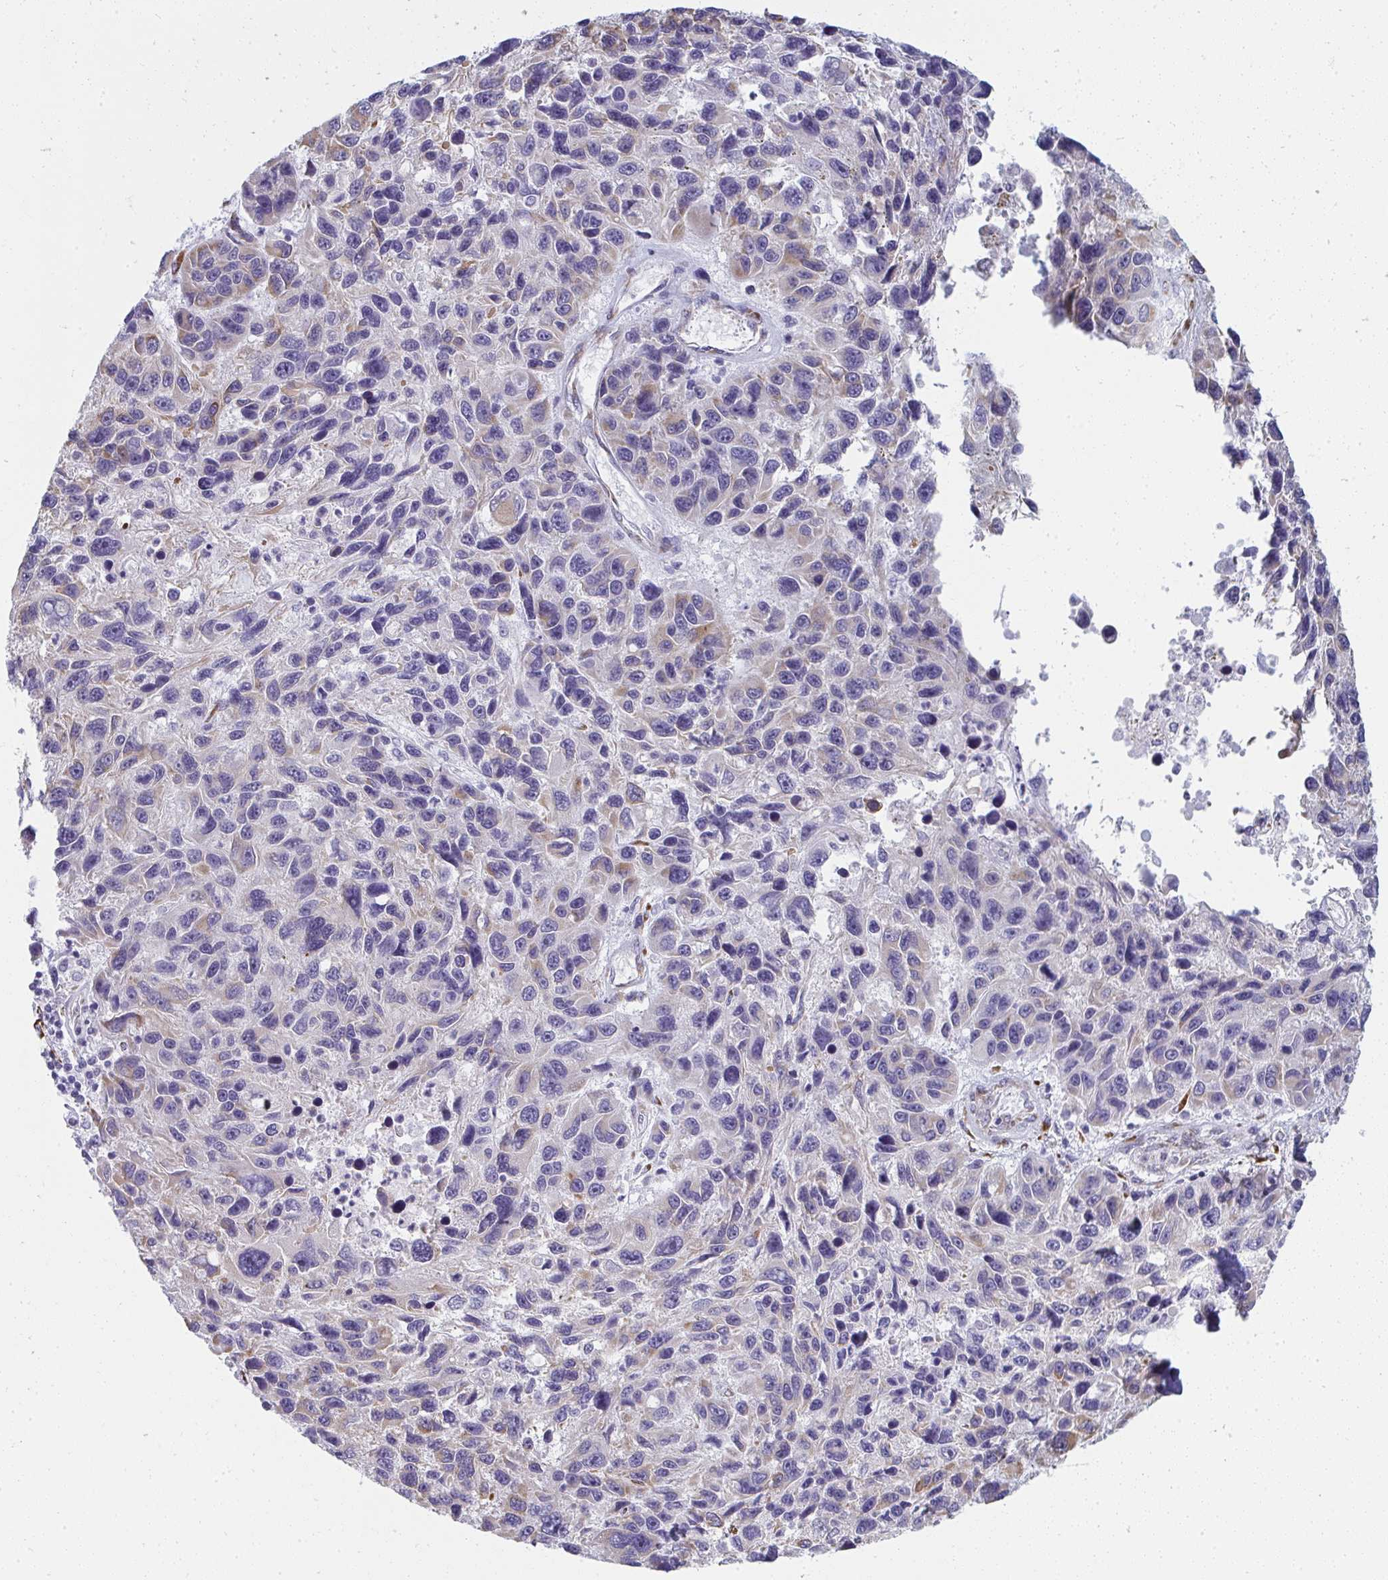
{"staining": {"intensity": "weak", "quantity": "<25%", "location": "cytoplasmic/membranous"}, "tissue": "melanoma", "cell_type": "Tumor cells", "image_type": "cancer", "snomed": [{"axis": "morphology", "description": "Malignant melanoma, NOS"}, {"axis": "topography", "description": "Skin"}], "caption": "This is an IHC histopathology image of melanoma. There is no expression in tumor cells.", "gene": "SHROOM1", "patient": {"sex": "male", "age": 53}}